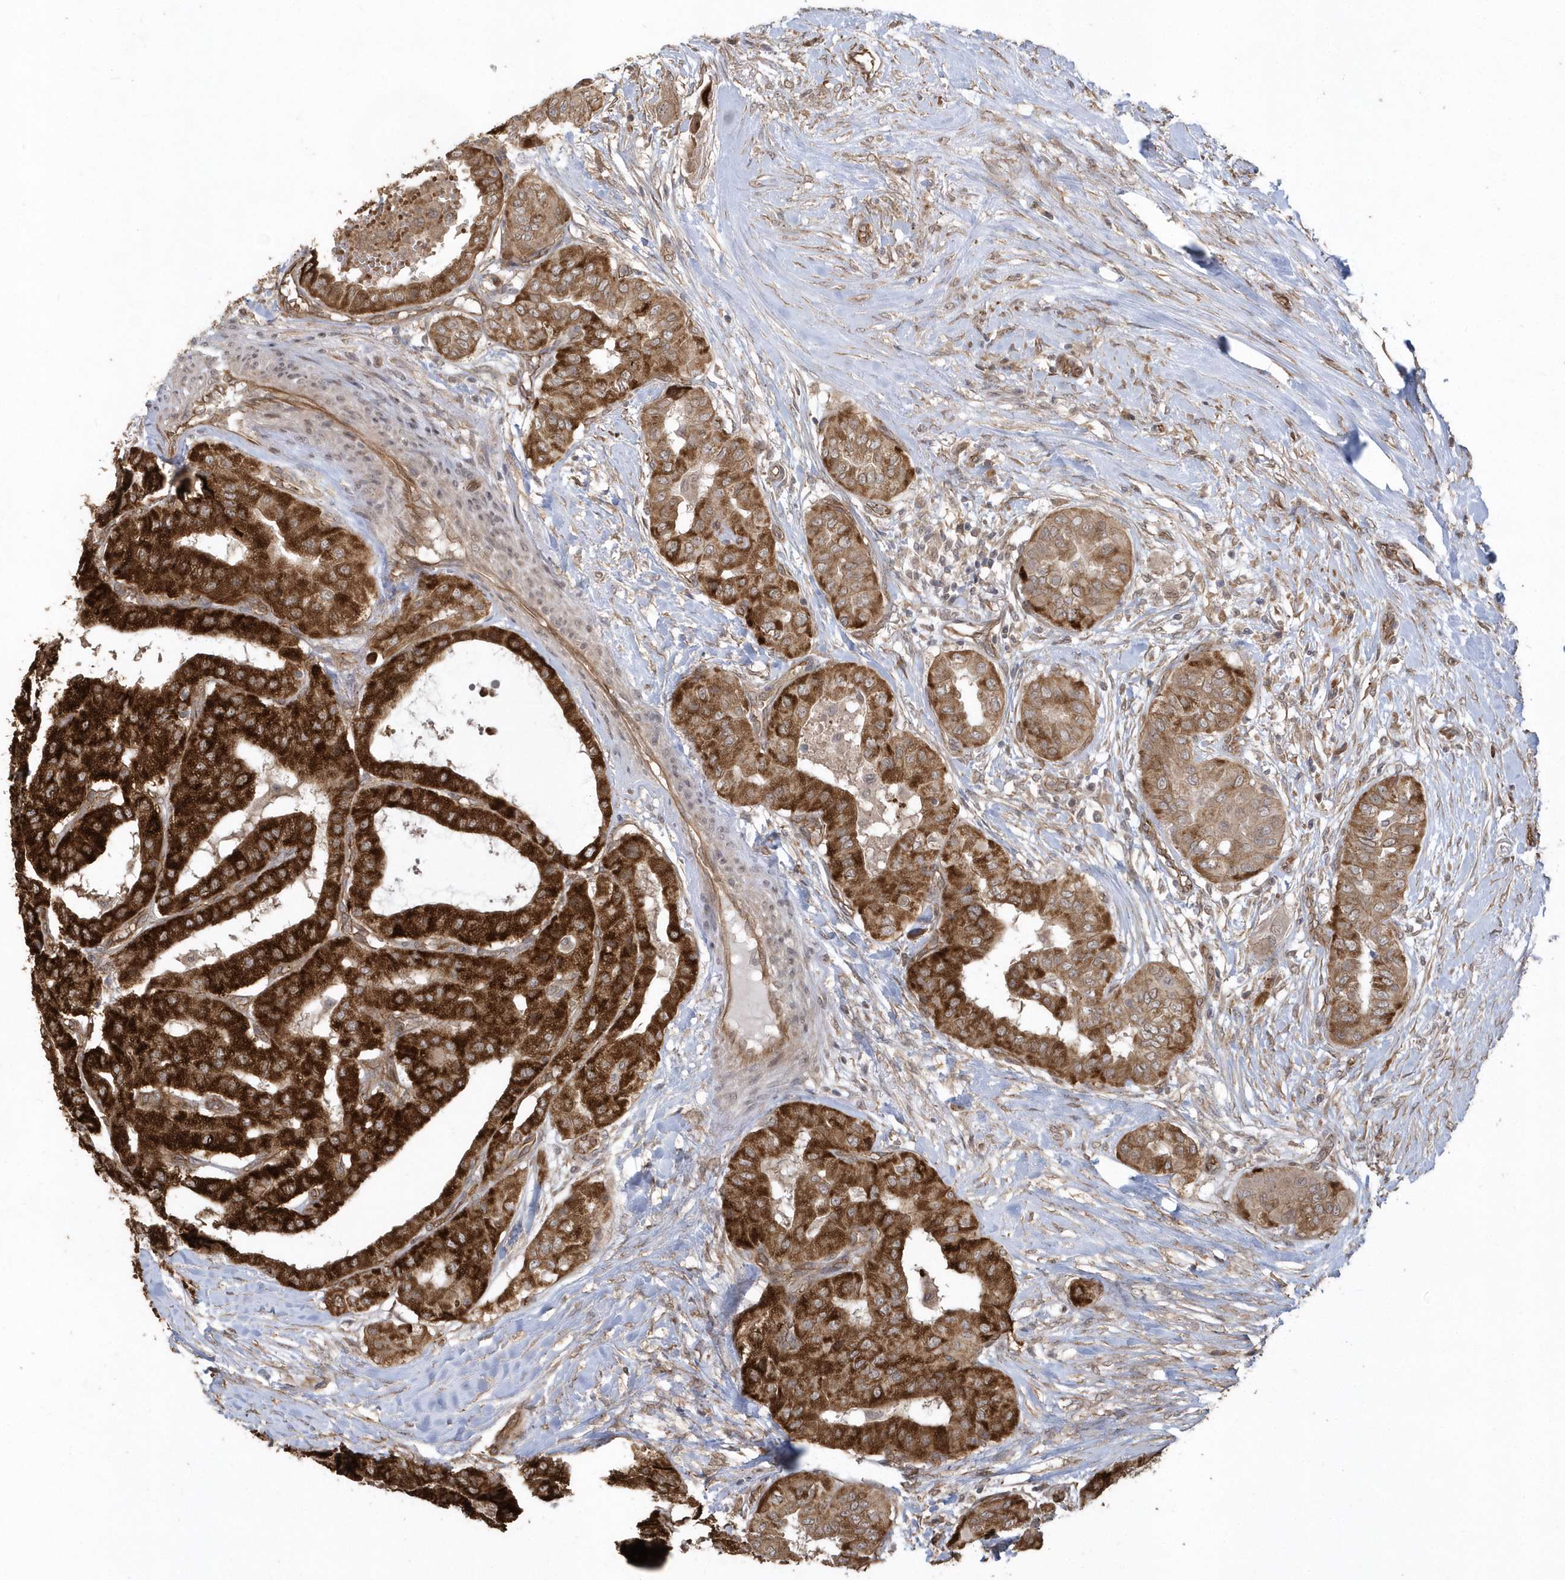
{"staining": {"intensity": "strong", "quantity": ">75%", "location": "cytoplasmic/membranous"}, "tissue": "thyroid cancer", "cell_type": "Tumor cells", "image_type": "cancer", "snomed": [{"axis": "morphology", "description": "Papillary adenocarcinoma, NOS"}, {"axis": "topography", "description": "Thyroid gland"}], "caption": "Strong cytoplasmic/membranous expression for a protein is identified in approximately >75% of tumor cells of thyroid cancer (papillary adenocarcinoma) using immunohistochemistry (IHC).", "gene": "HERPUD1", "patient": {"sex": "female", "age": 59}}